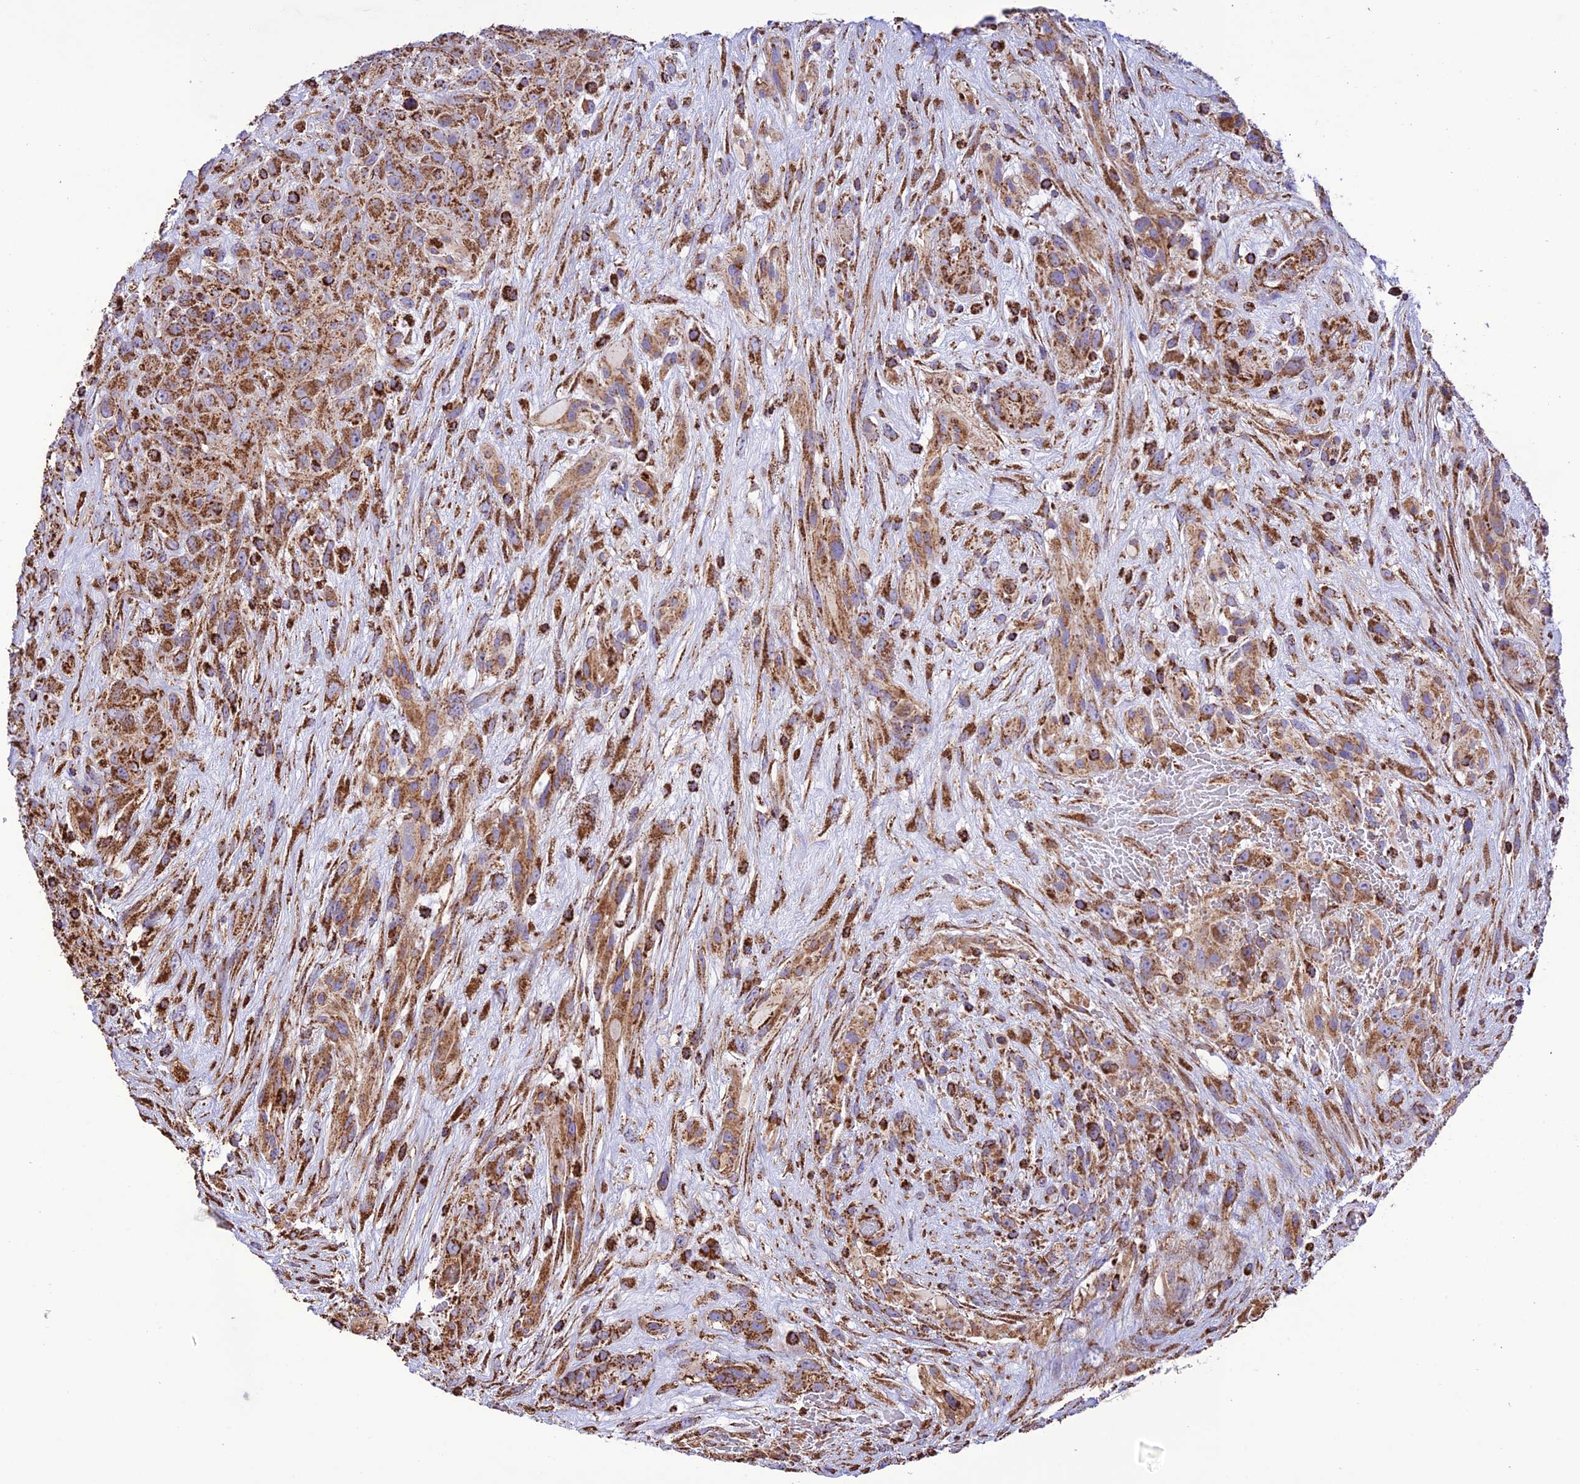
{"staining": {"intensity": "strong", "quantity": ">75%", "location": "cytoplasmic/membranous"}, "tissue": "glioma", "cell_type": "Tumor cells", "image_type": "cancer", "snomed": [{"axis": "morphology", "description": "Glioma, malignant, High grade"}, {"axis": "topography", "description": "Brain"}], "caption": "IHC of human malignant high-grade glioma reveals high levels of strong cytoplasmic/membranous staining in about >75% of tumor cells.", "gene": "NDUFAF1", "patient": {"sex": "male", "age": 61}}